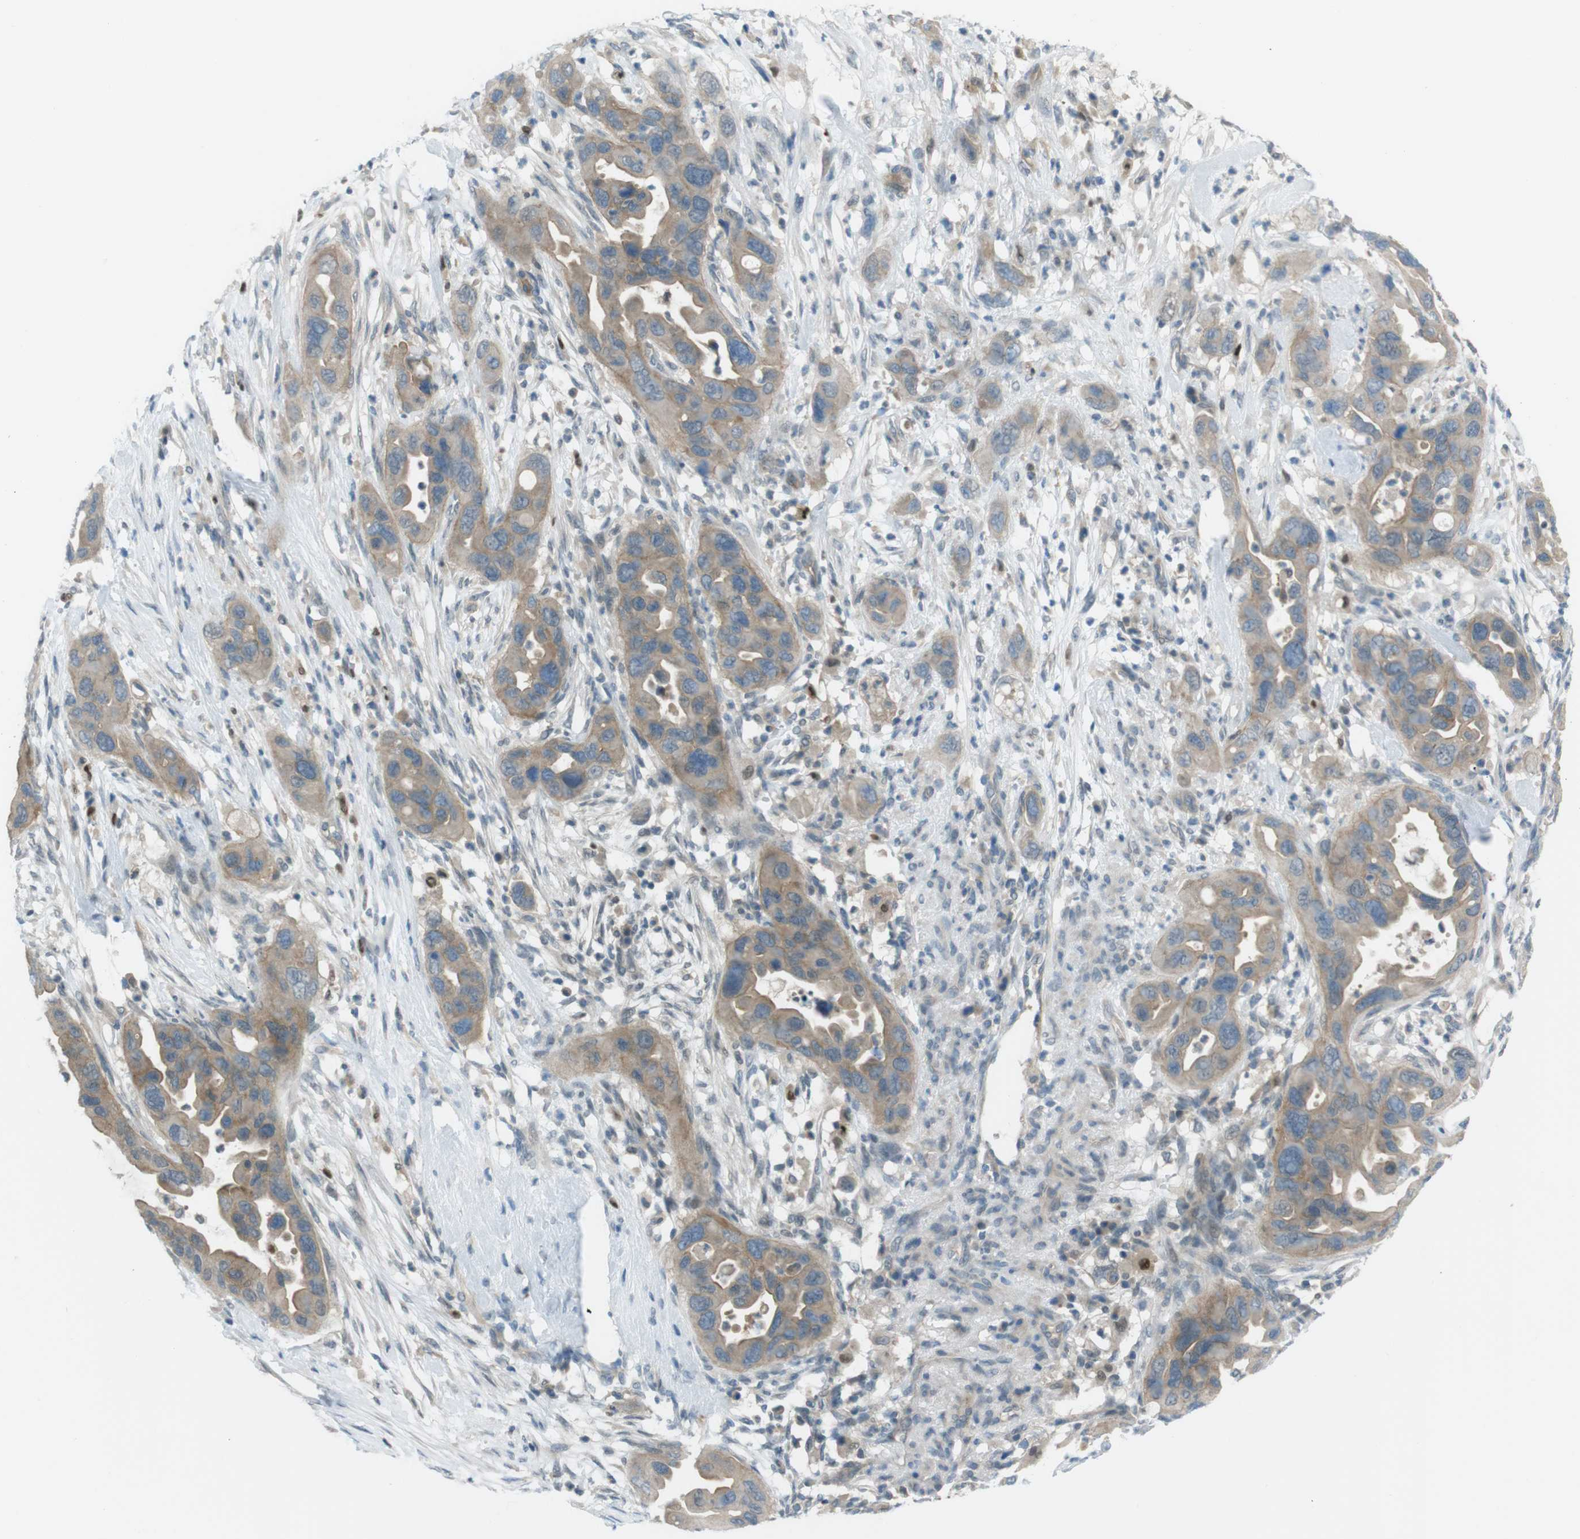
{"staining": {"intensity": "moderate", "quantity": ">75%", "location": "cytoplasmic/membranous"}, "tissue": "pancreatic cancer", "cell_type": "Tumor cells", "image_type": "cancer", "snomed": [{"axis": "morphology", "description": "Adenocarcinoma, NOS"}, {"axis": "topography", "description": "Pancreas"}], "caption": "Human pancreatic adenocarcinoma stained with a brown dye displays moderate cytoplasmic/membranous positive expression in approximately >75% of tumor cells.", "gene": "ZDHHC20", "patient": {"sex": "female", "age": 71}}